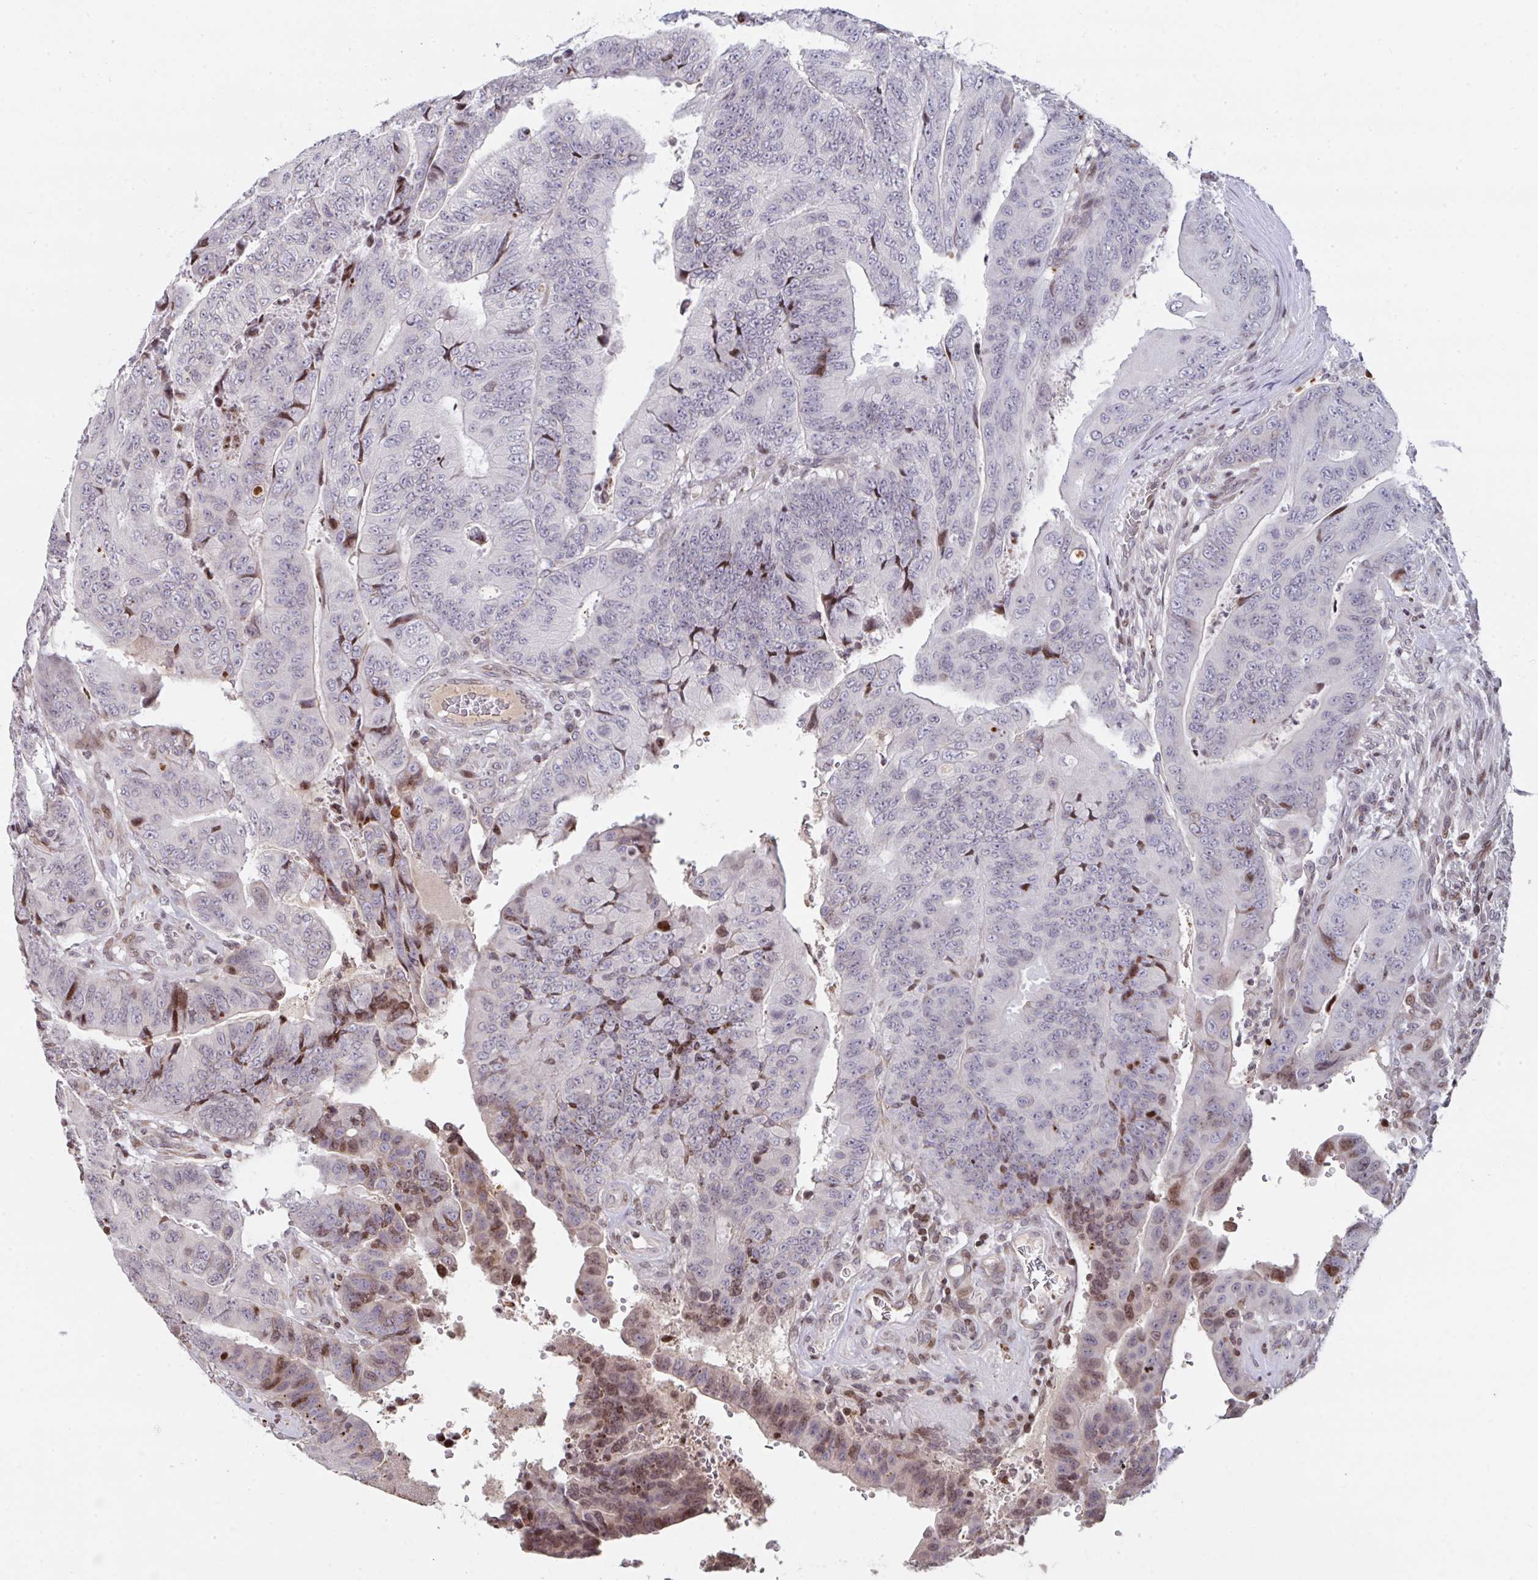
{"staining": {"intensity": "moderate", "quantity": "<25%", "location": "nuclear"}, "tissue": "colorectal cancer", "cell_type": "Tumor cells", "image_type": "cancer", "snomed": [{"axis": "morphology", "description": "Adenocarcinoma, NOS"}, {"axis": "topography", "description": "Colon"}], "caption": "Immunohistochemical staining of colorectal adenocarcinoma displays low levels of moderate nuclear expression in approximately <25% of tumor cells. The staining is performed using DAB brown chromogen to label protein expression. The nuclei are counter-stained blue using hematoxylin.", "gene": "PCDHB8", "patient": {"sex": "female", "age": 48}}